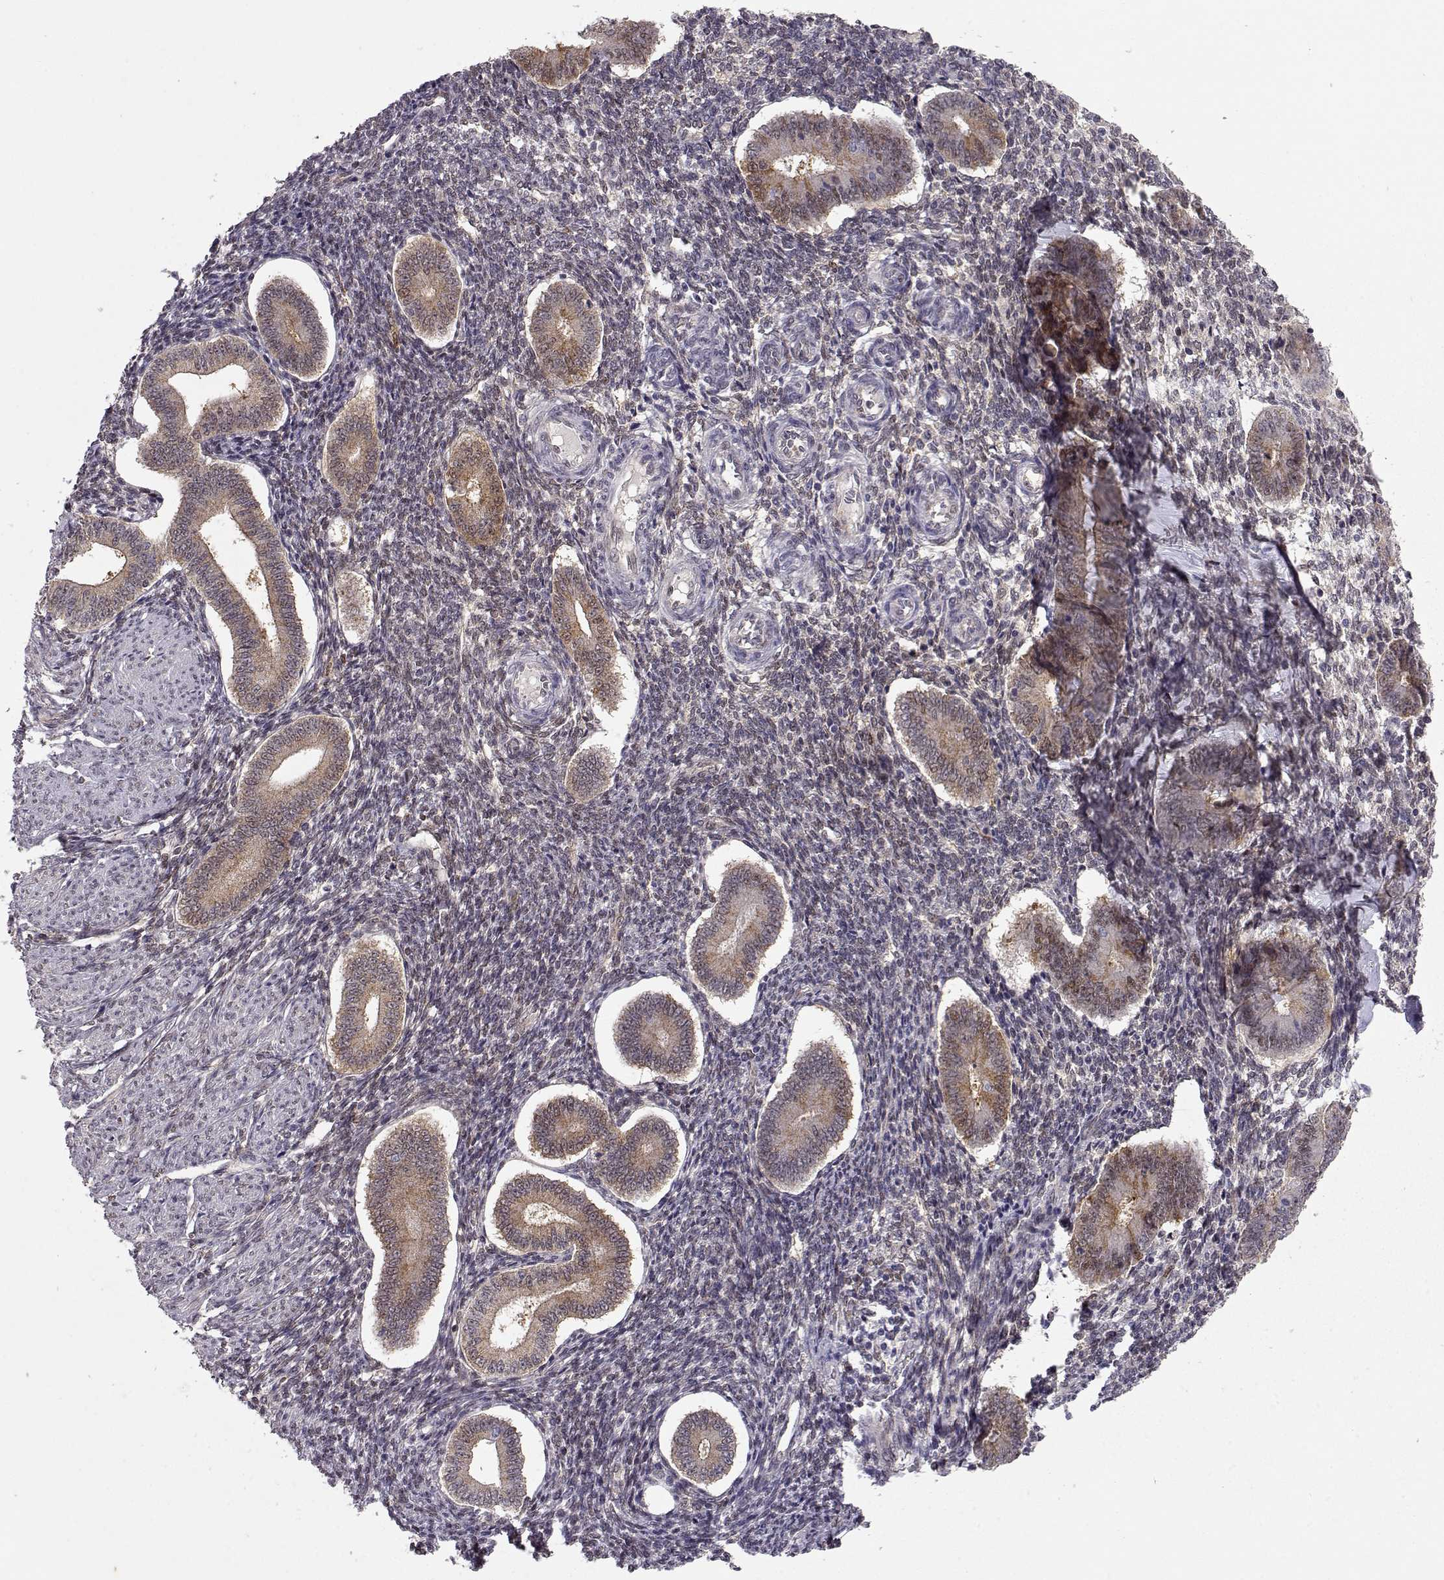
{"staining": {"intensity": "moderate", "quantity": "25%-75%", "location": "nuclear"}, "tissue": "endometrium", "cell_type": "Cells in endometrial stroma", "image_type": "normal", "snomed": [{"axis": "morphology", "description": "Normal tissue, NOS"}, {"axis": "topography", "description": "Endometrium"}], "caption": "The immunohistochemical stain labels moderate nuclear staining in cells in endometrial stroma of benign endometrium.", "gene": "CDK4", "patient": {"sex": "female", "age": 40}}